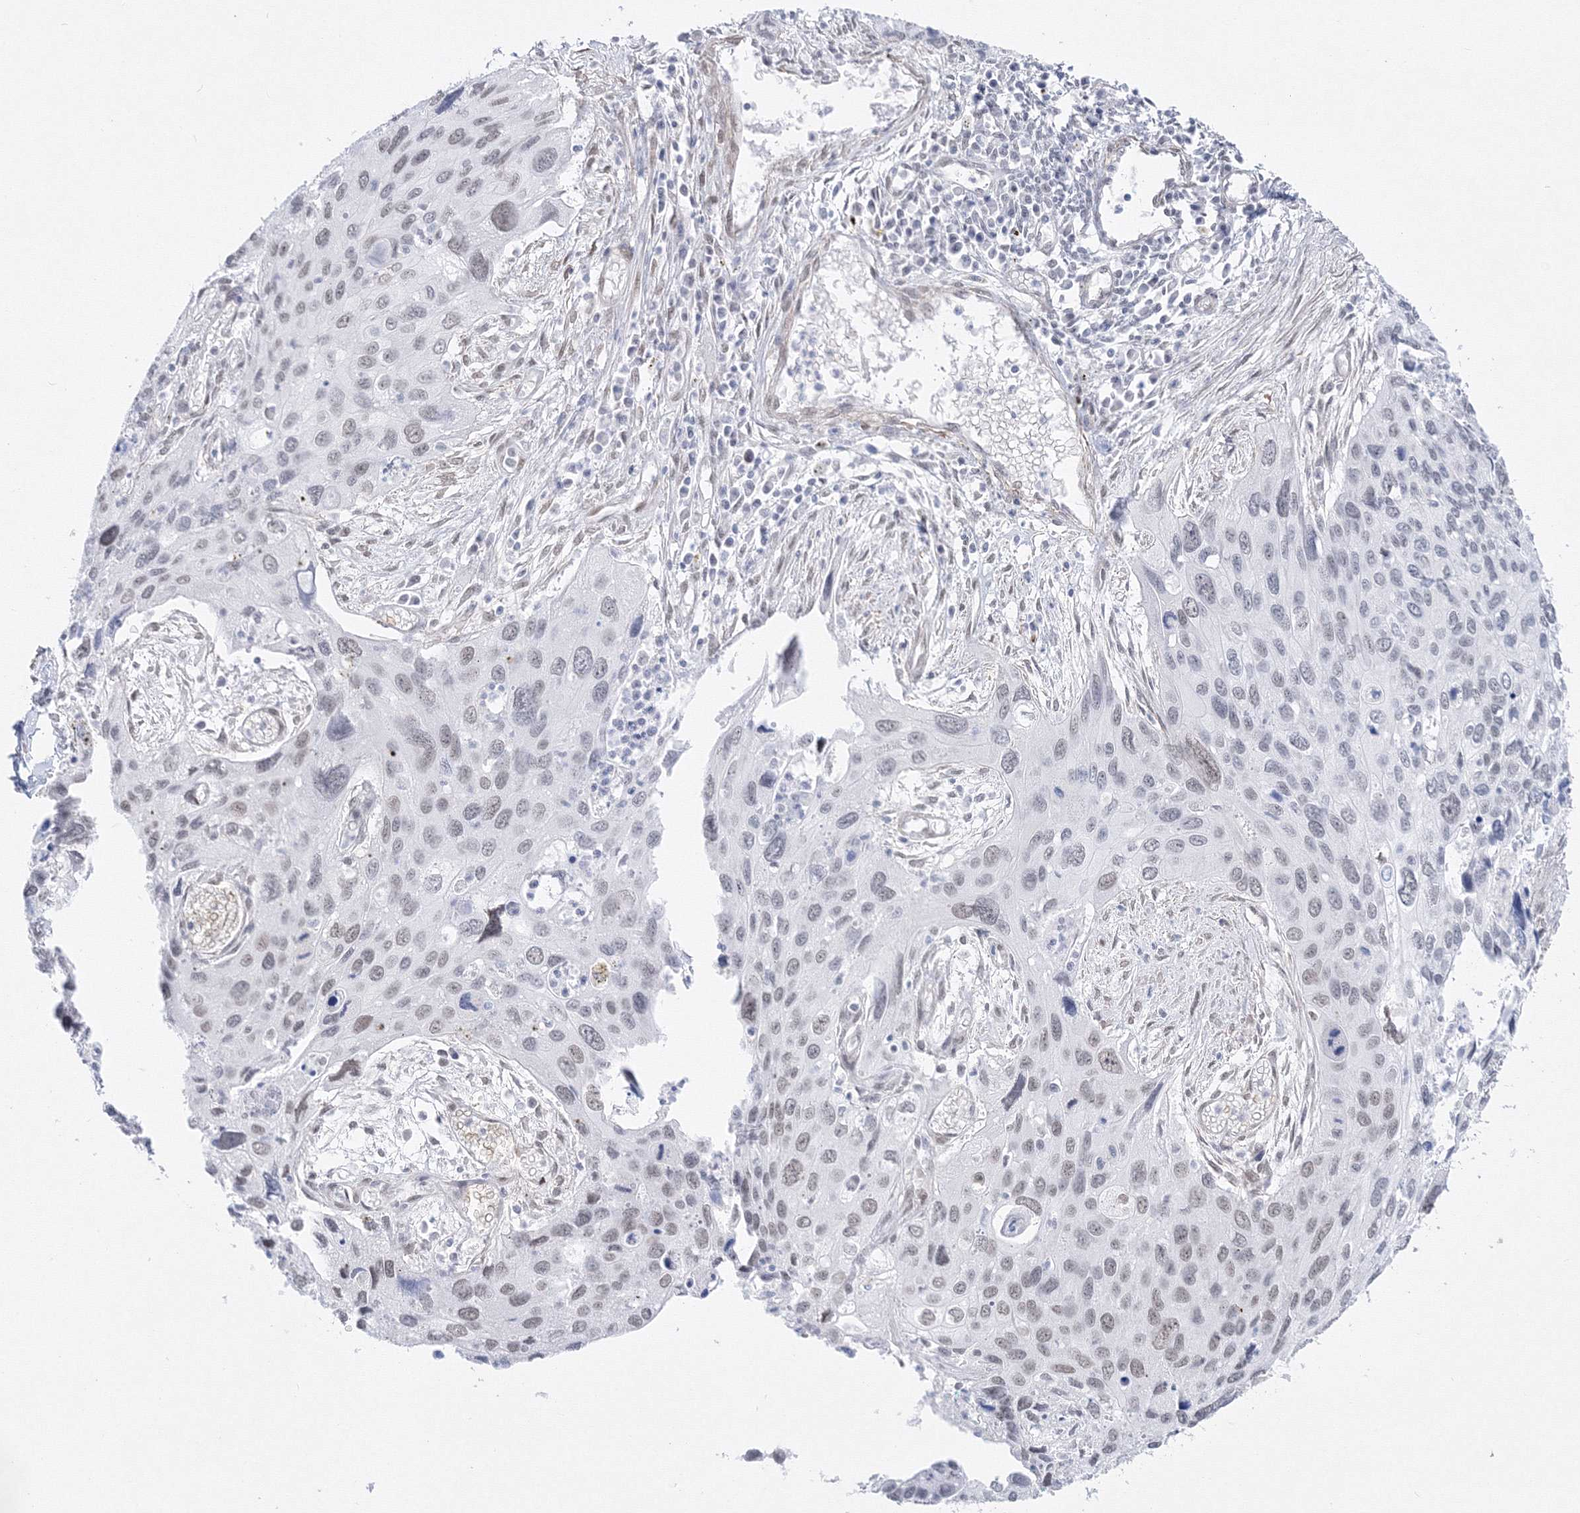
{"staining": {"intensity": "negative", "quantity": "none", "location": "none"}, "tissue": "cervical cancer", "cell_type": "Tumor cells", "image_type": "cancer", "snomed": [{"axis": "morphology", "description": "Squamous cell carcinoma, NOS"}, {"axis": "topography", "description": "Cervix"}], "caption": "High power microscopy histopathology image of an immunohistochemistry (IHC) histopathology image of cervical cancer, revealing no significant expression in tumor cells.", "gene": "ZNF638", "patient": {"sex": "female", "age": 55}}